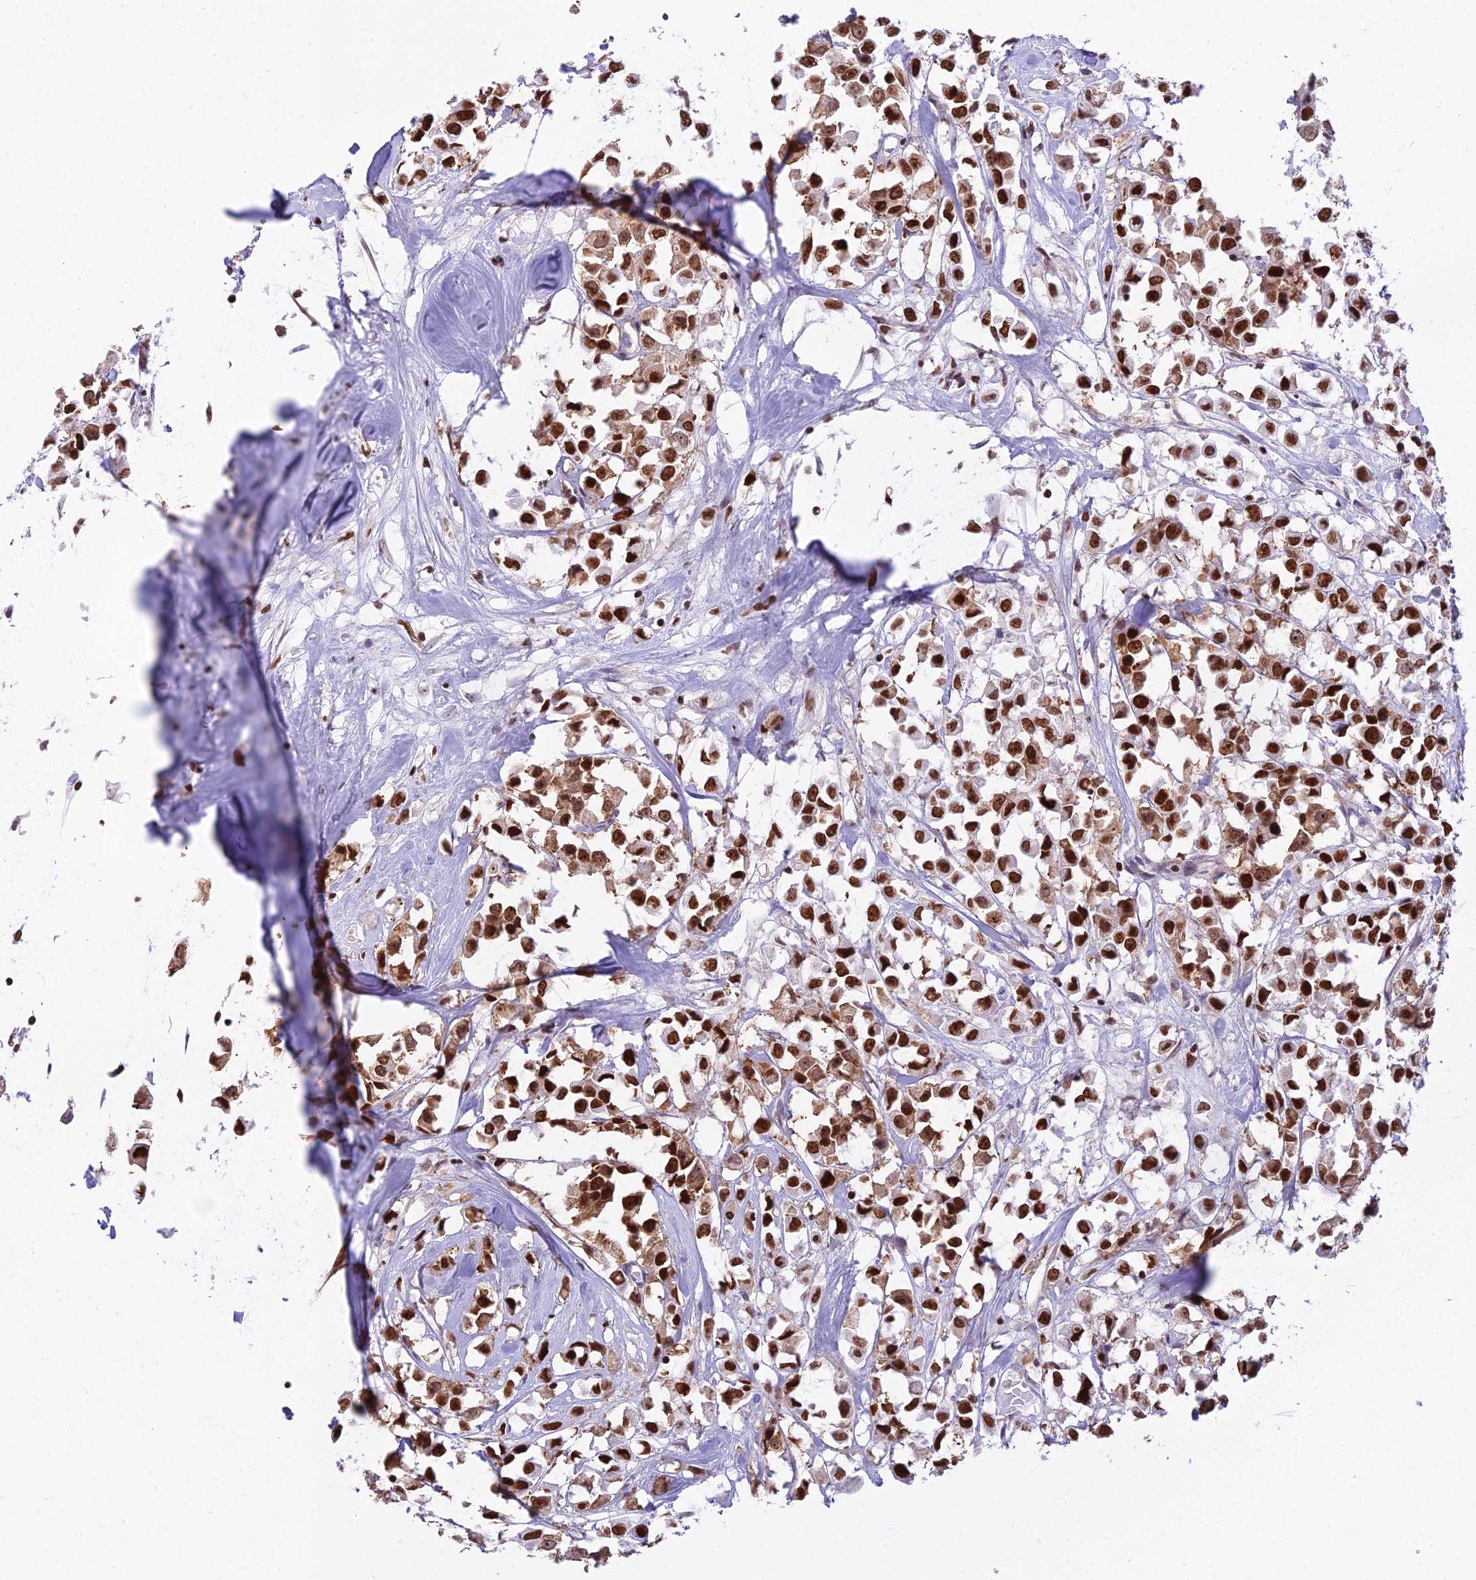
{"staining": {"intensity": "strong", "quantity": ">75%", "location": "nuclear"}, "tissue": "breast cancer", "cell_type": "Tumor cells", "image_type": "cancer", "snomed": [{"axis": "morphology", "description": "Duct carcinoma"}, {"axis": "topography", "description": "Breast"}], "caption": "Approximately >75% of tumor cells in invasive ductal carcinoma (breast) demonstrate strong nuclear protein staining as visualized by brown immunohistochemical staining.", "gene": "PARP1", "patient": {"sex": "female", "age": 61}}